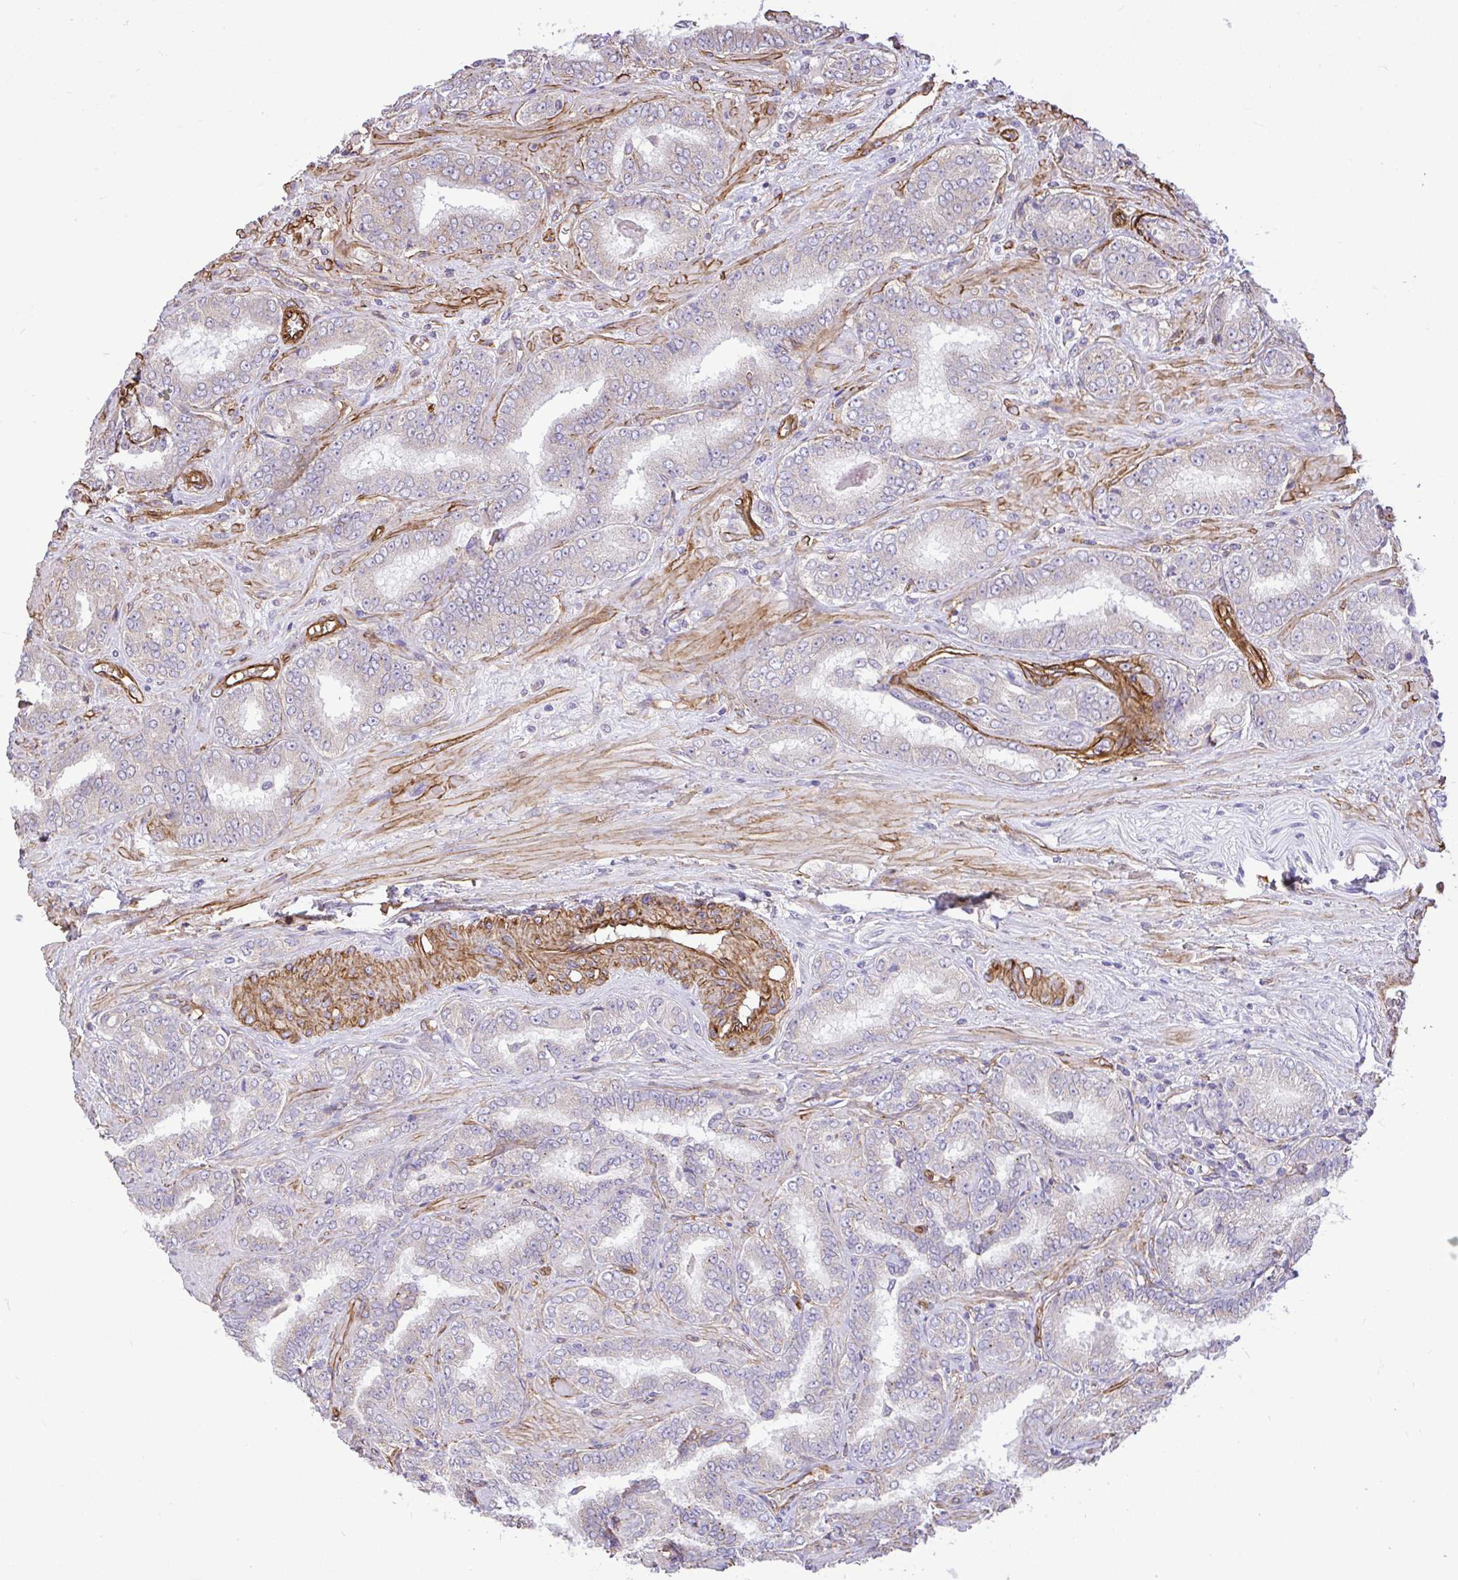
{"staining": {"intensity": "negative", "quantity": "none", "location": "none"}, "tissue": "prostate cancer", "cell_type": "Tumor cells", "image_type": "cancer", "snomed": [{"axis": "morphology", "description": "Adenocarcinoma, High grade"}, {"axis": "topography", "description": "Prostate"}], "caption": "Image shows no protein expression in tumor cells of prostate high-grade adenocarcinoma tissue. Nuclei are stained in blue.", "gene": "PTPRK", "patient": {"sex": "male", "age": 72}}